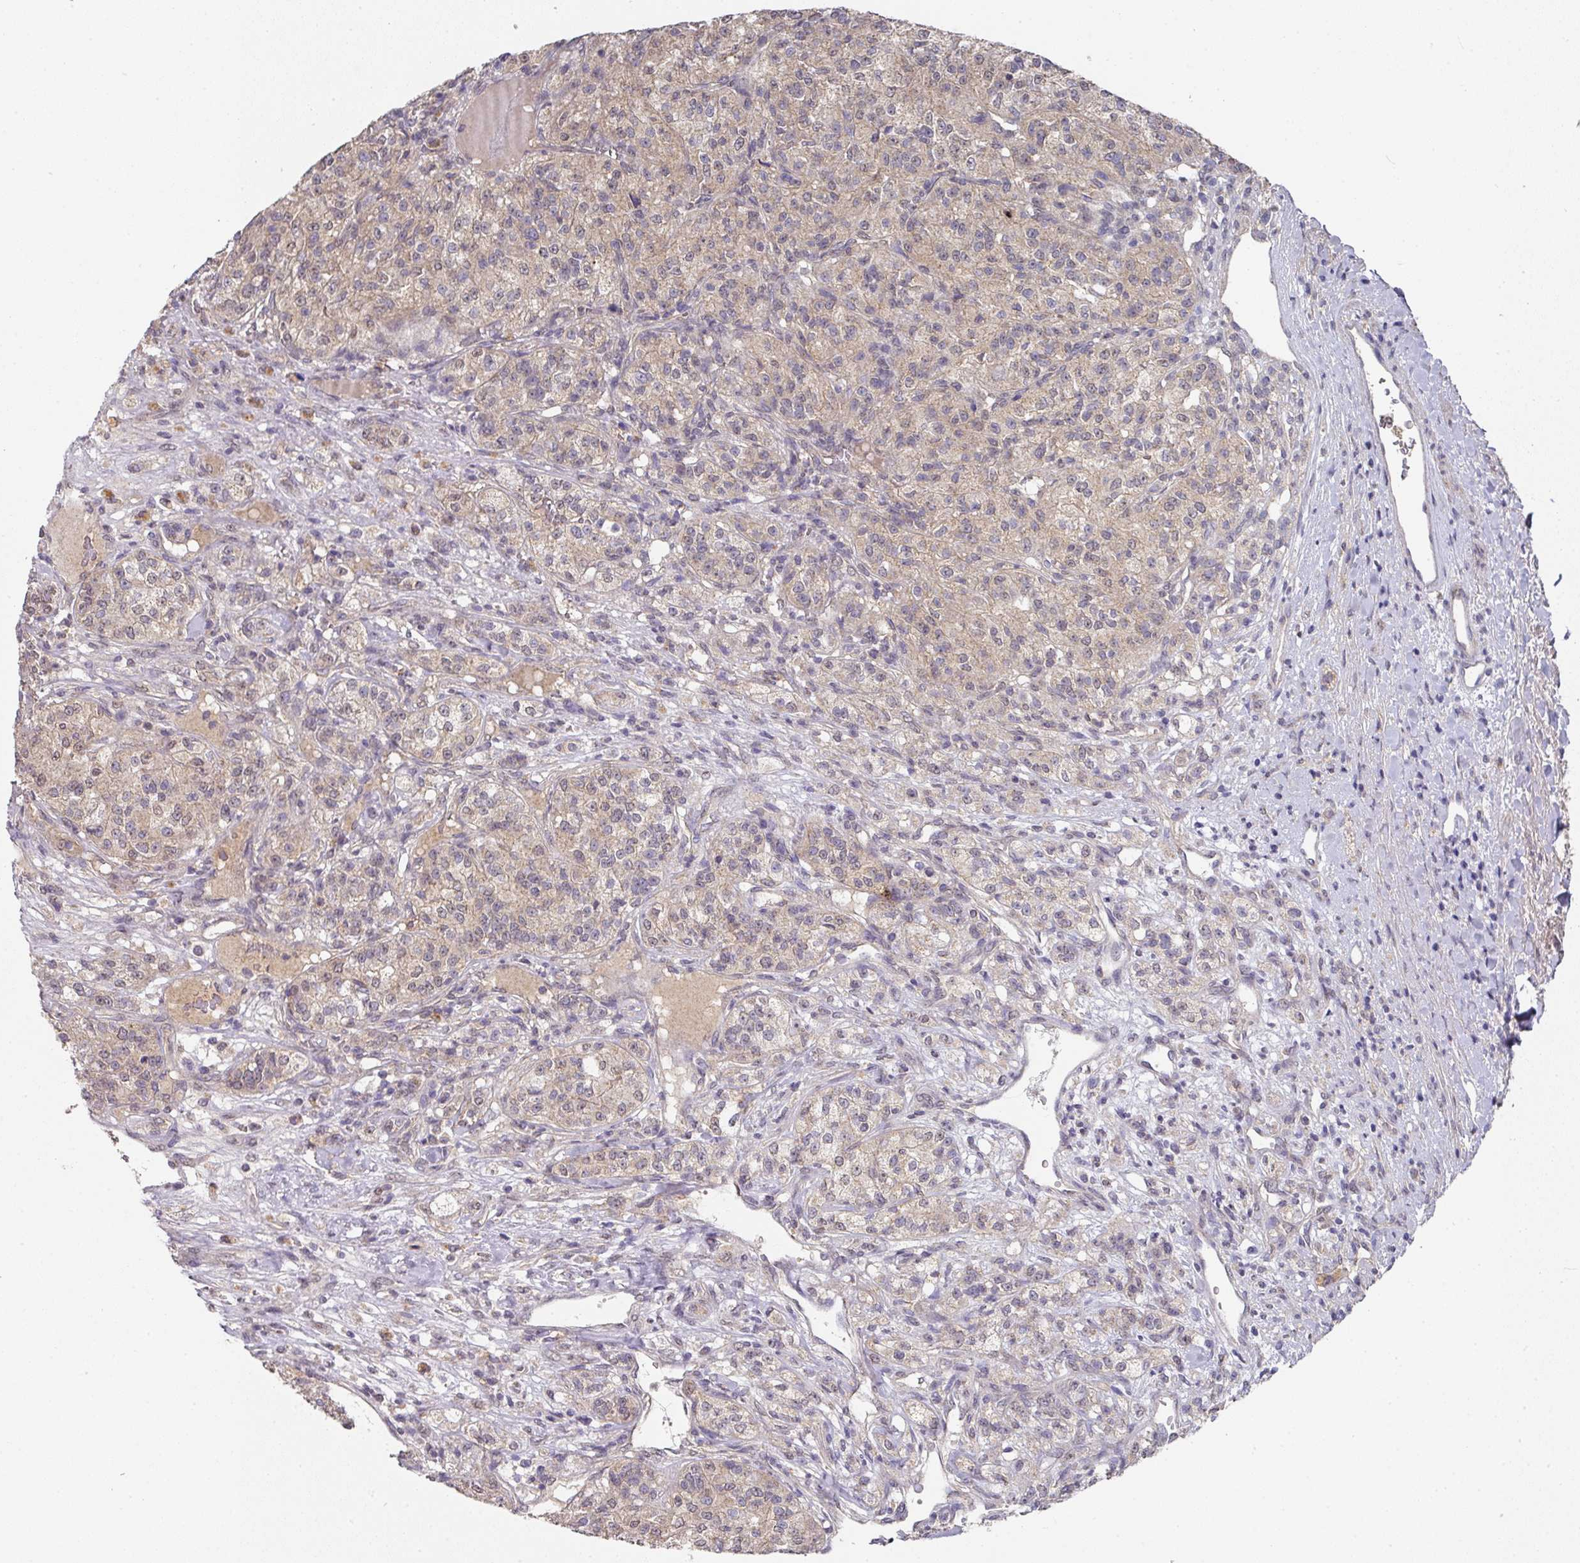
{"staining": {"intensity": "weak", "quantity": "25%-75%", "location": "cytoplasmic/membranous"}, "tissue": "renal cancer", "cell_type": "Tumor cells", "image_type": "cancer", "snomed": [{"axis": "morphology", "description": "Adenocarcinoma, NOS"}, {"axis": "topography", "description": "Kidney"}], "caption": "A histopathology image of human adenocarcinoma (renal) stained for a protein displays weak cytoplasmic/membranous brown staining in tumor cells.", "gene": "EXTL3", "patient": {"sex": "female", "age": 63}}